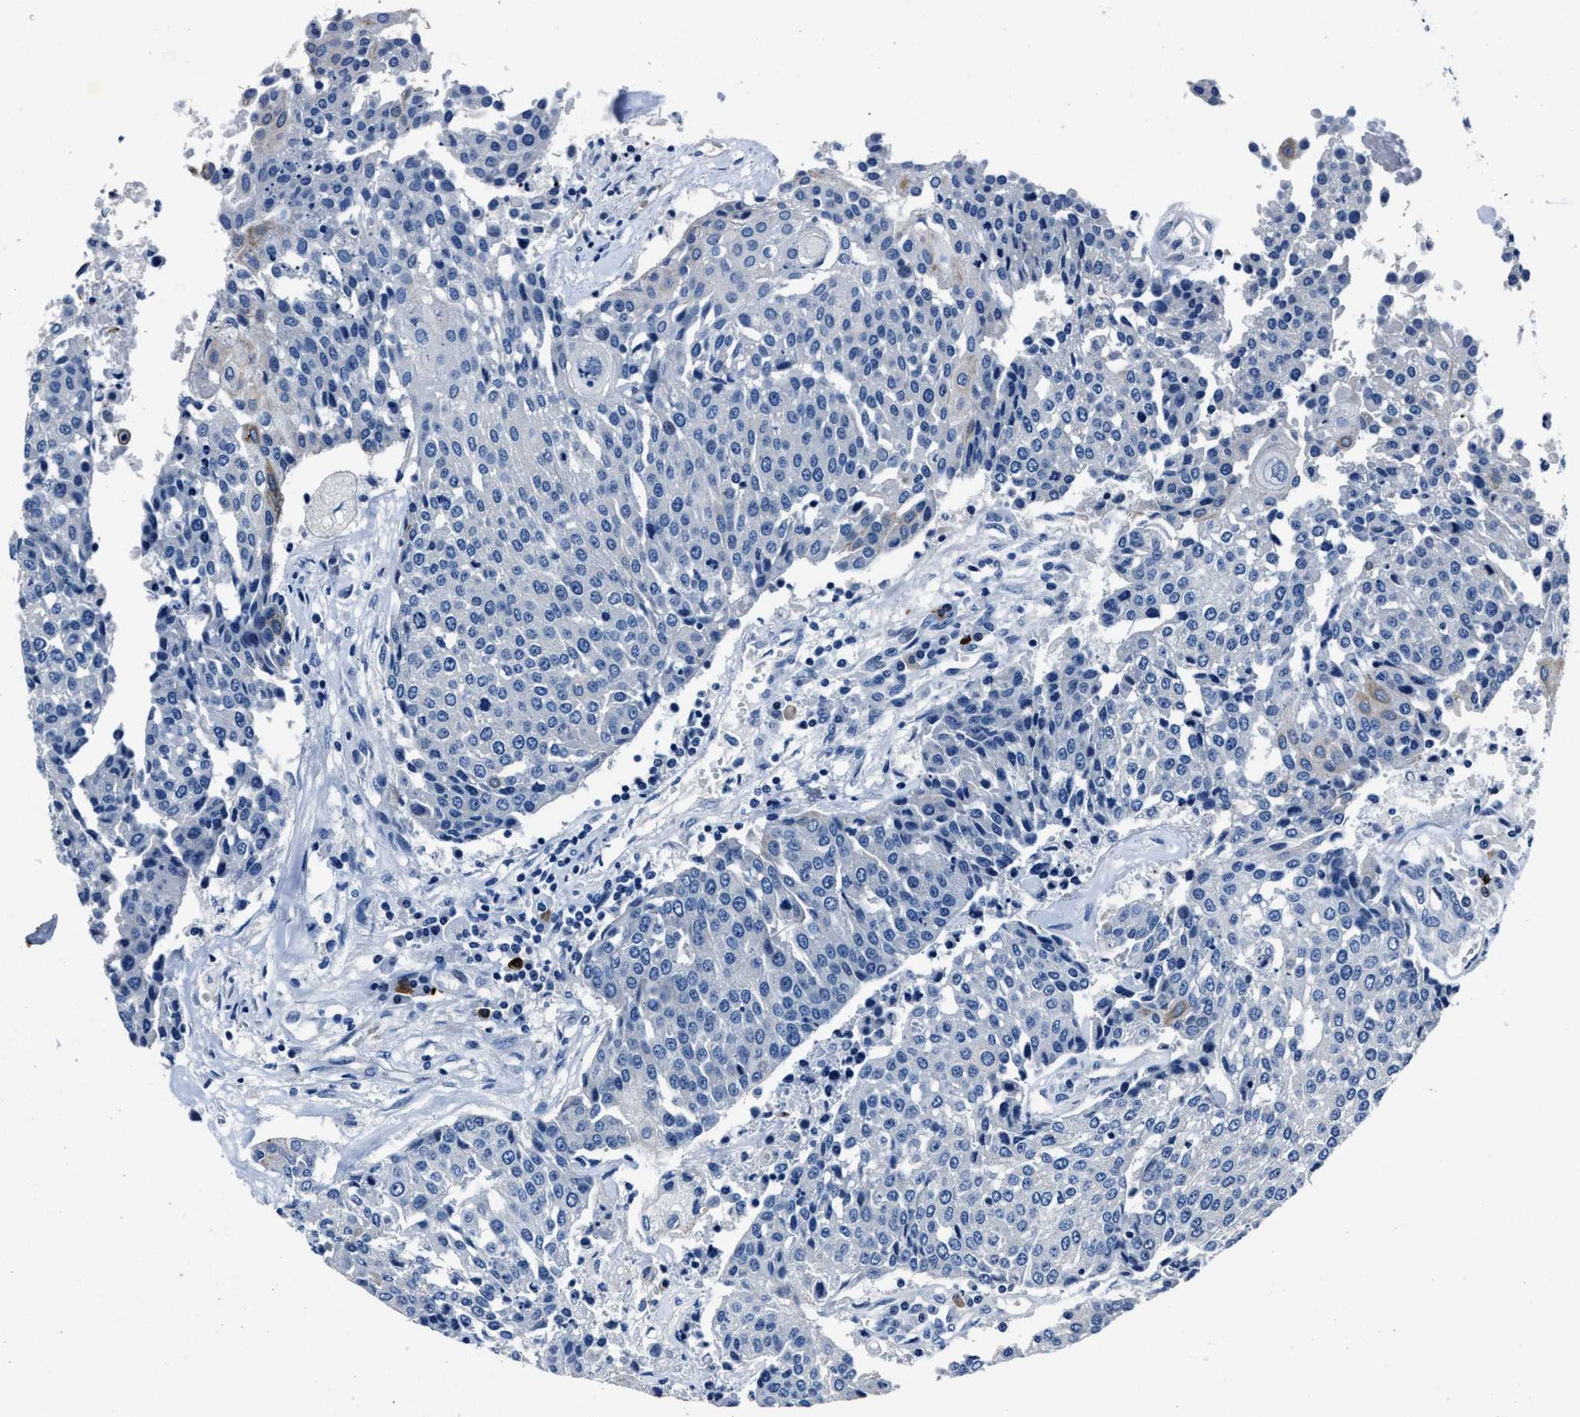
{"staining": {"intensity": "negative", "quantity": "none", "location": "none"}, "tissue": "urothelial cancer", "cell_type": "Tumor cells", "image_type": "cancer", "snomed": [{"axis": "morphology", "description": "Urothelial carcinoma, High grade"}, {"axis": "topography", "description": "Urinary bladder"}], "caption": "IHC image of neoplastic tissue: human high-grade urothelial carcinoma stained with DAB shows no significant protein expression in tumor cells.", "gene": "NACAD", "patient": {"sex": "female", "age": 85}}